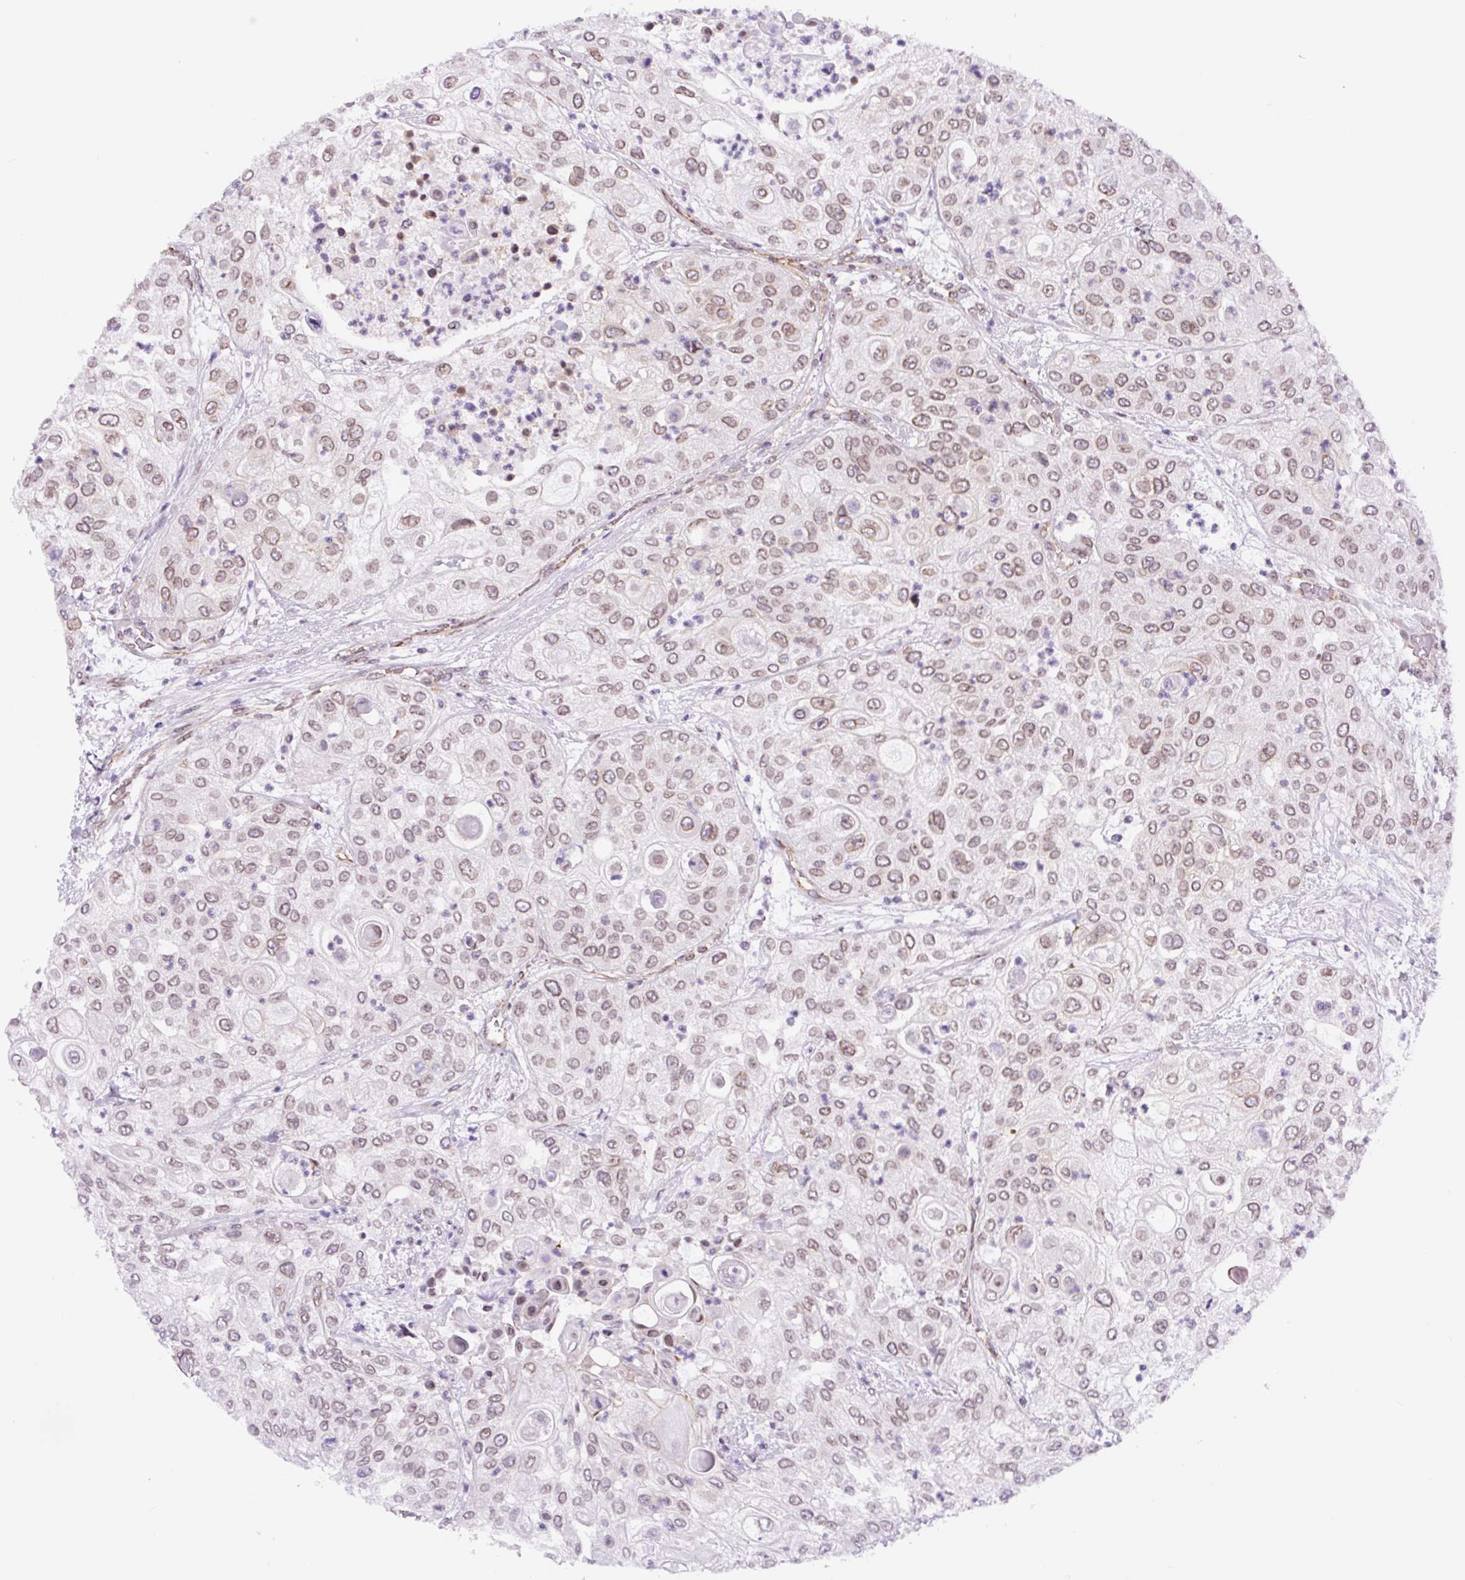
{"staining": {"intensity": "weak", "quantity": "25%-75%", "location": "nuclear"}, "tissue": "urothelial cancer", "cell_type": "Tumor cells", "image_type": "cancer", "snomed": [{"axis": "morphology", "description": "Urothelial carcinoma, High grade"}, {"axis": "topography", "description": "Urinary bladder"}], "caption": "Immunohistochemical staining of urothelial carcinoma (high-grade) exhibits weak nuclear protein expression in approximately 25%-75% of tumor cells.", "gene": "MYO5C", "patient": {"sex": "female", "age": 79}}